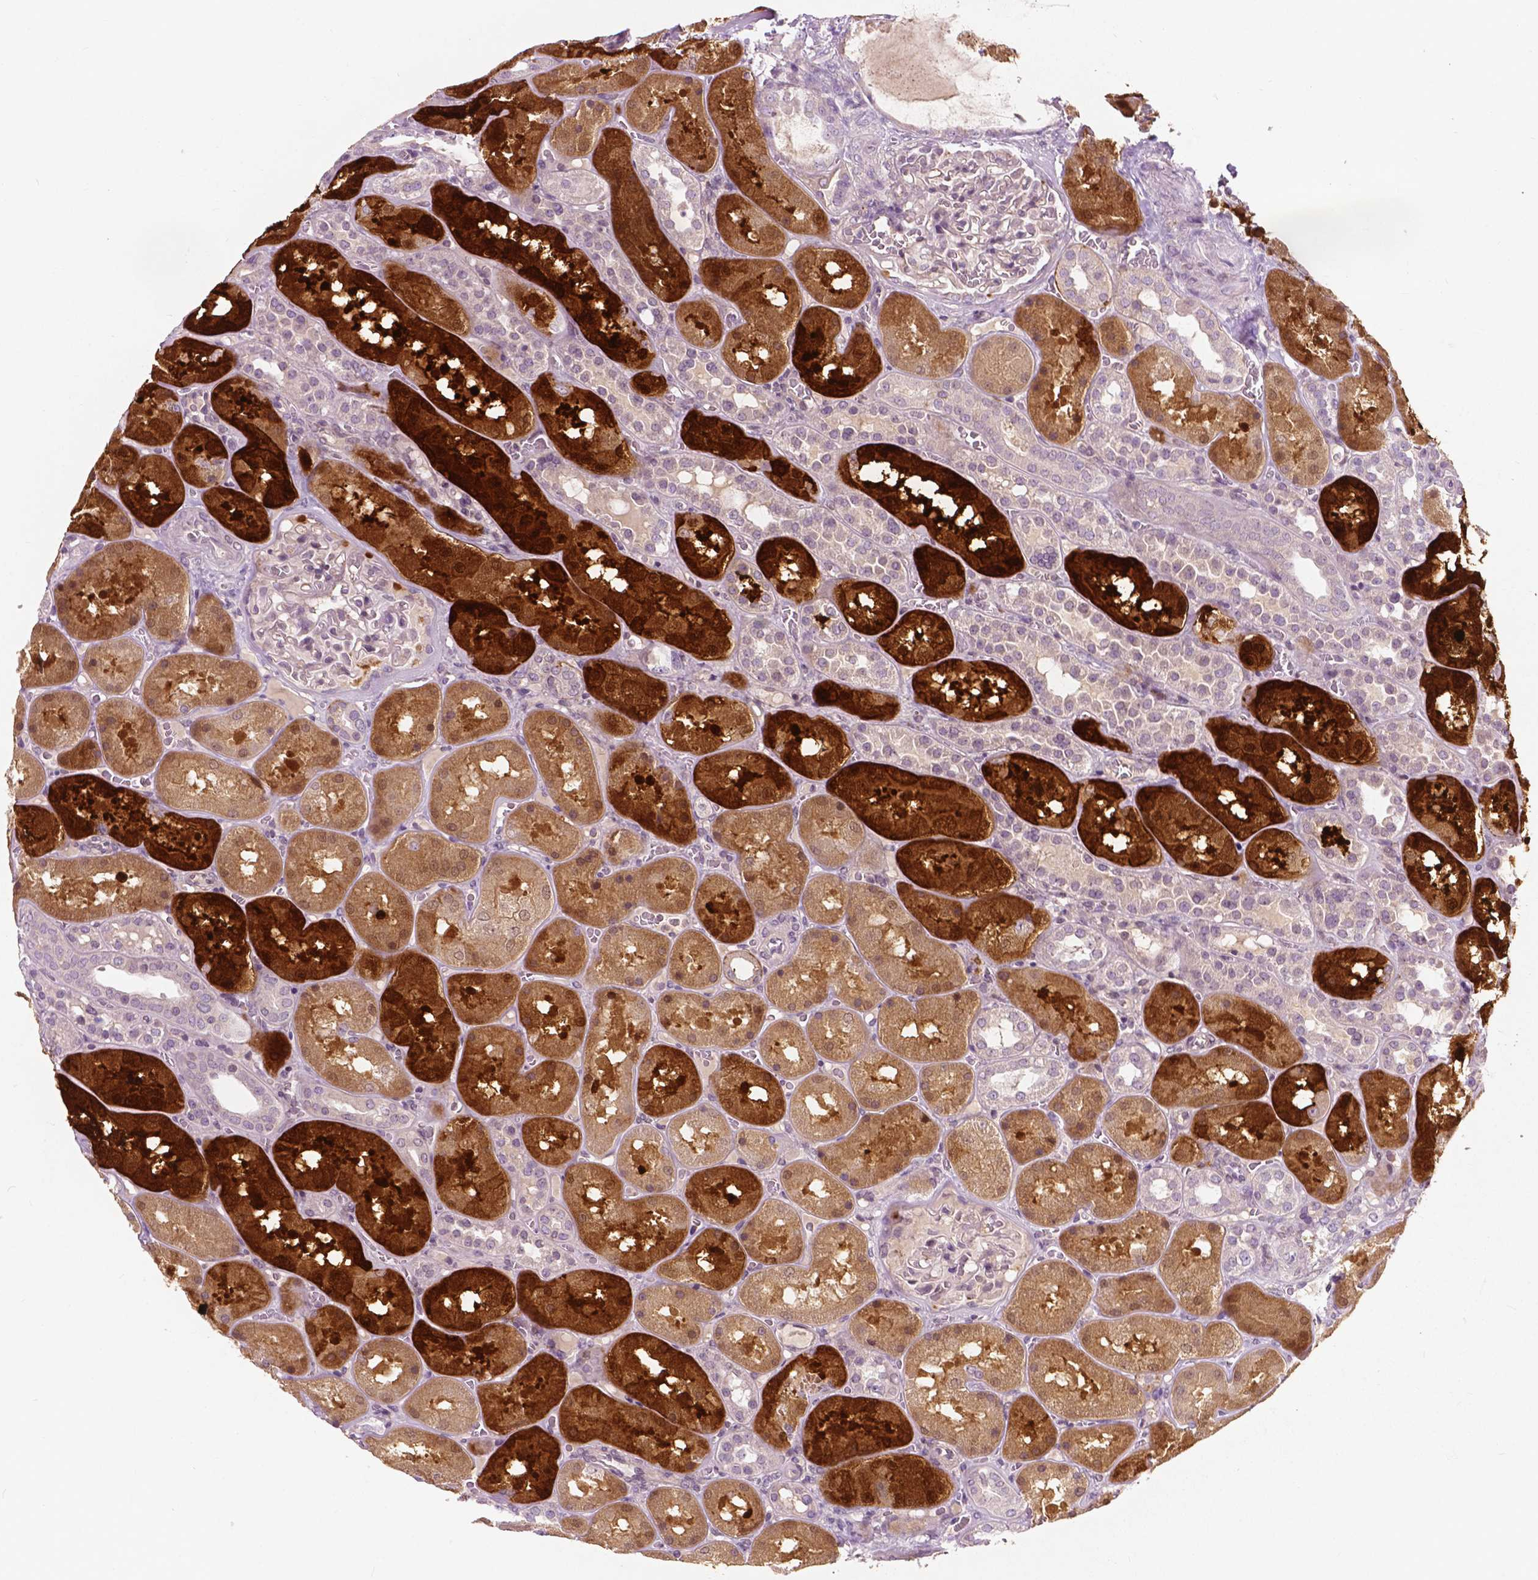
{"staining": {"intensity": "negative", "quantity": "none", "location": "none"}, "tissue": "kidney", "cell_type": "Cells in glomeruli", "image_type": "normal", "snomed": [{"axis": "morphology", "description": "Normal tissue, NOS"}, {"axis": "topography", "description": "Kidney"}], "caption": "Histopathology image shows no significant protein positivity in cells in glomeruli of benign kidney. (DAB (3,3'-diaminobenzidine) immunohistochemistry visualized using brightfield microscopy, high magnification).", "gene": "GPR37", "patient": {"sex": "male", "age": 73}}